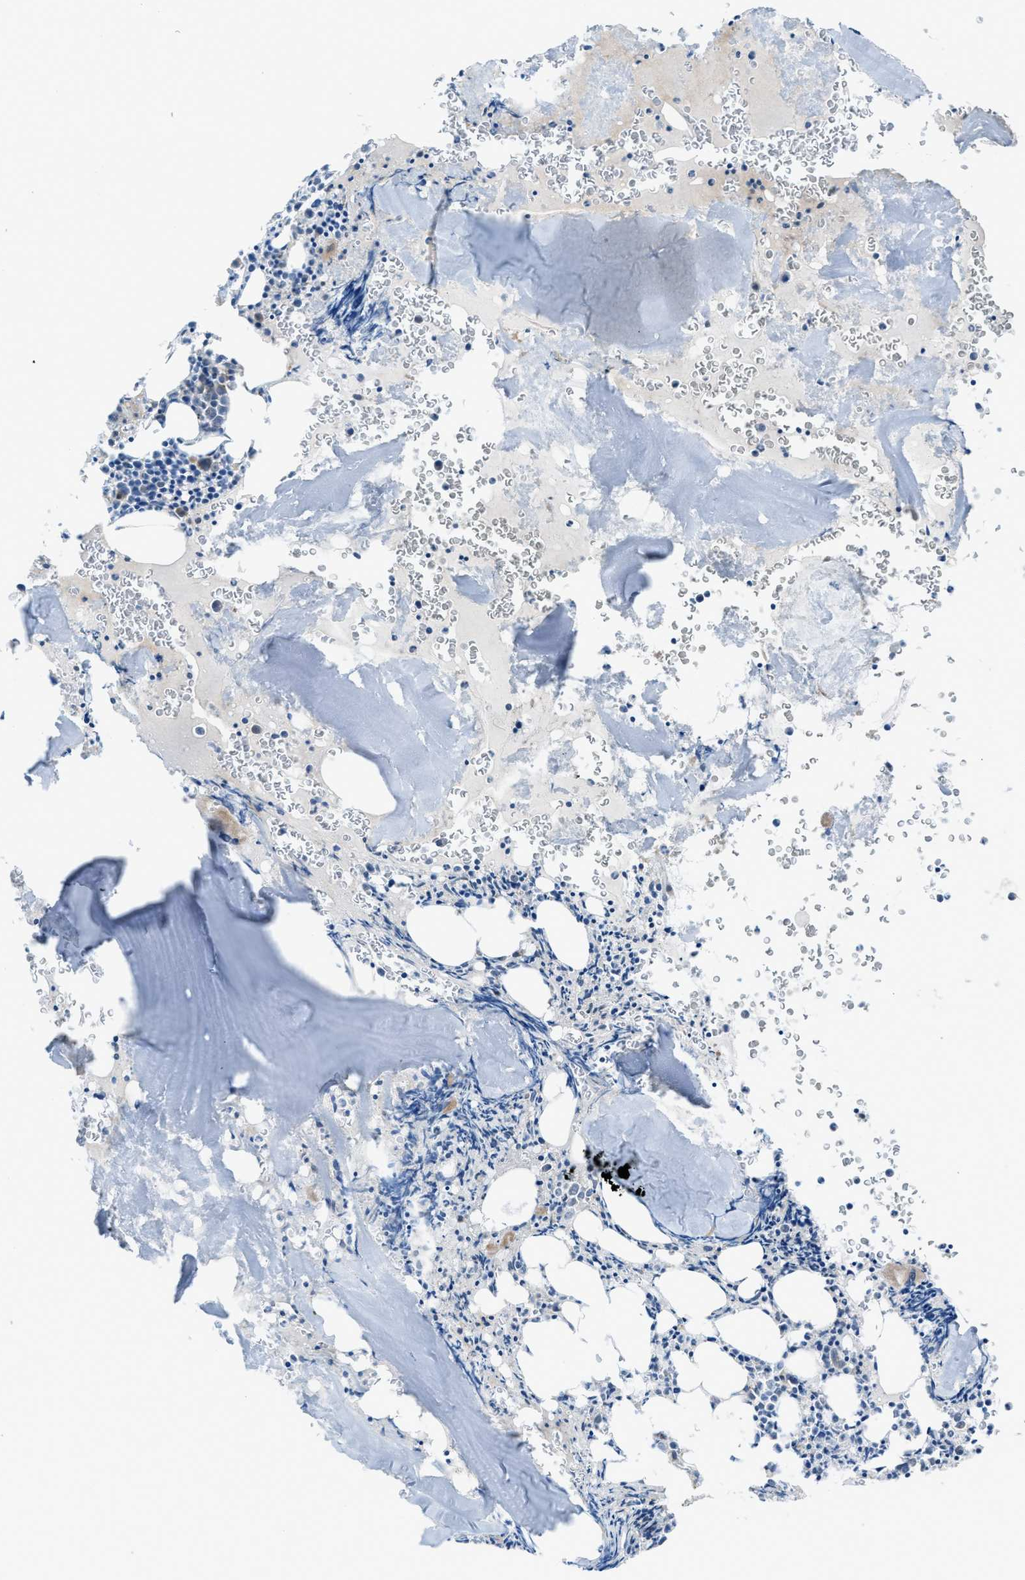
{"staining": {"intensity": "negative", "quantity": "none", "location": "none"}, "tissue": "bone marrow", "cell_type": "Hematopoietic cells", "image_type": "normal", "snomed": [{"axis": "morphology", "description": "Normal tissue, NOS"}, {"axis": "morphology", "description": "Inflammation, NOS"}, {"axis": "topography", "description": "Bone marrow"}], "caption": "Hematopoietic cells show no significant protein staining in unremarkable bone marrow. The staining was performed using DAB to visualize the protein expression in brown, while the nuclei were stained in blue with hematoxylin (Magnification: 20x).", "gene": "SRM", "patient": {"sex": "male", "age": 37}}